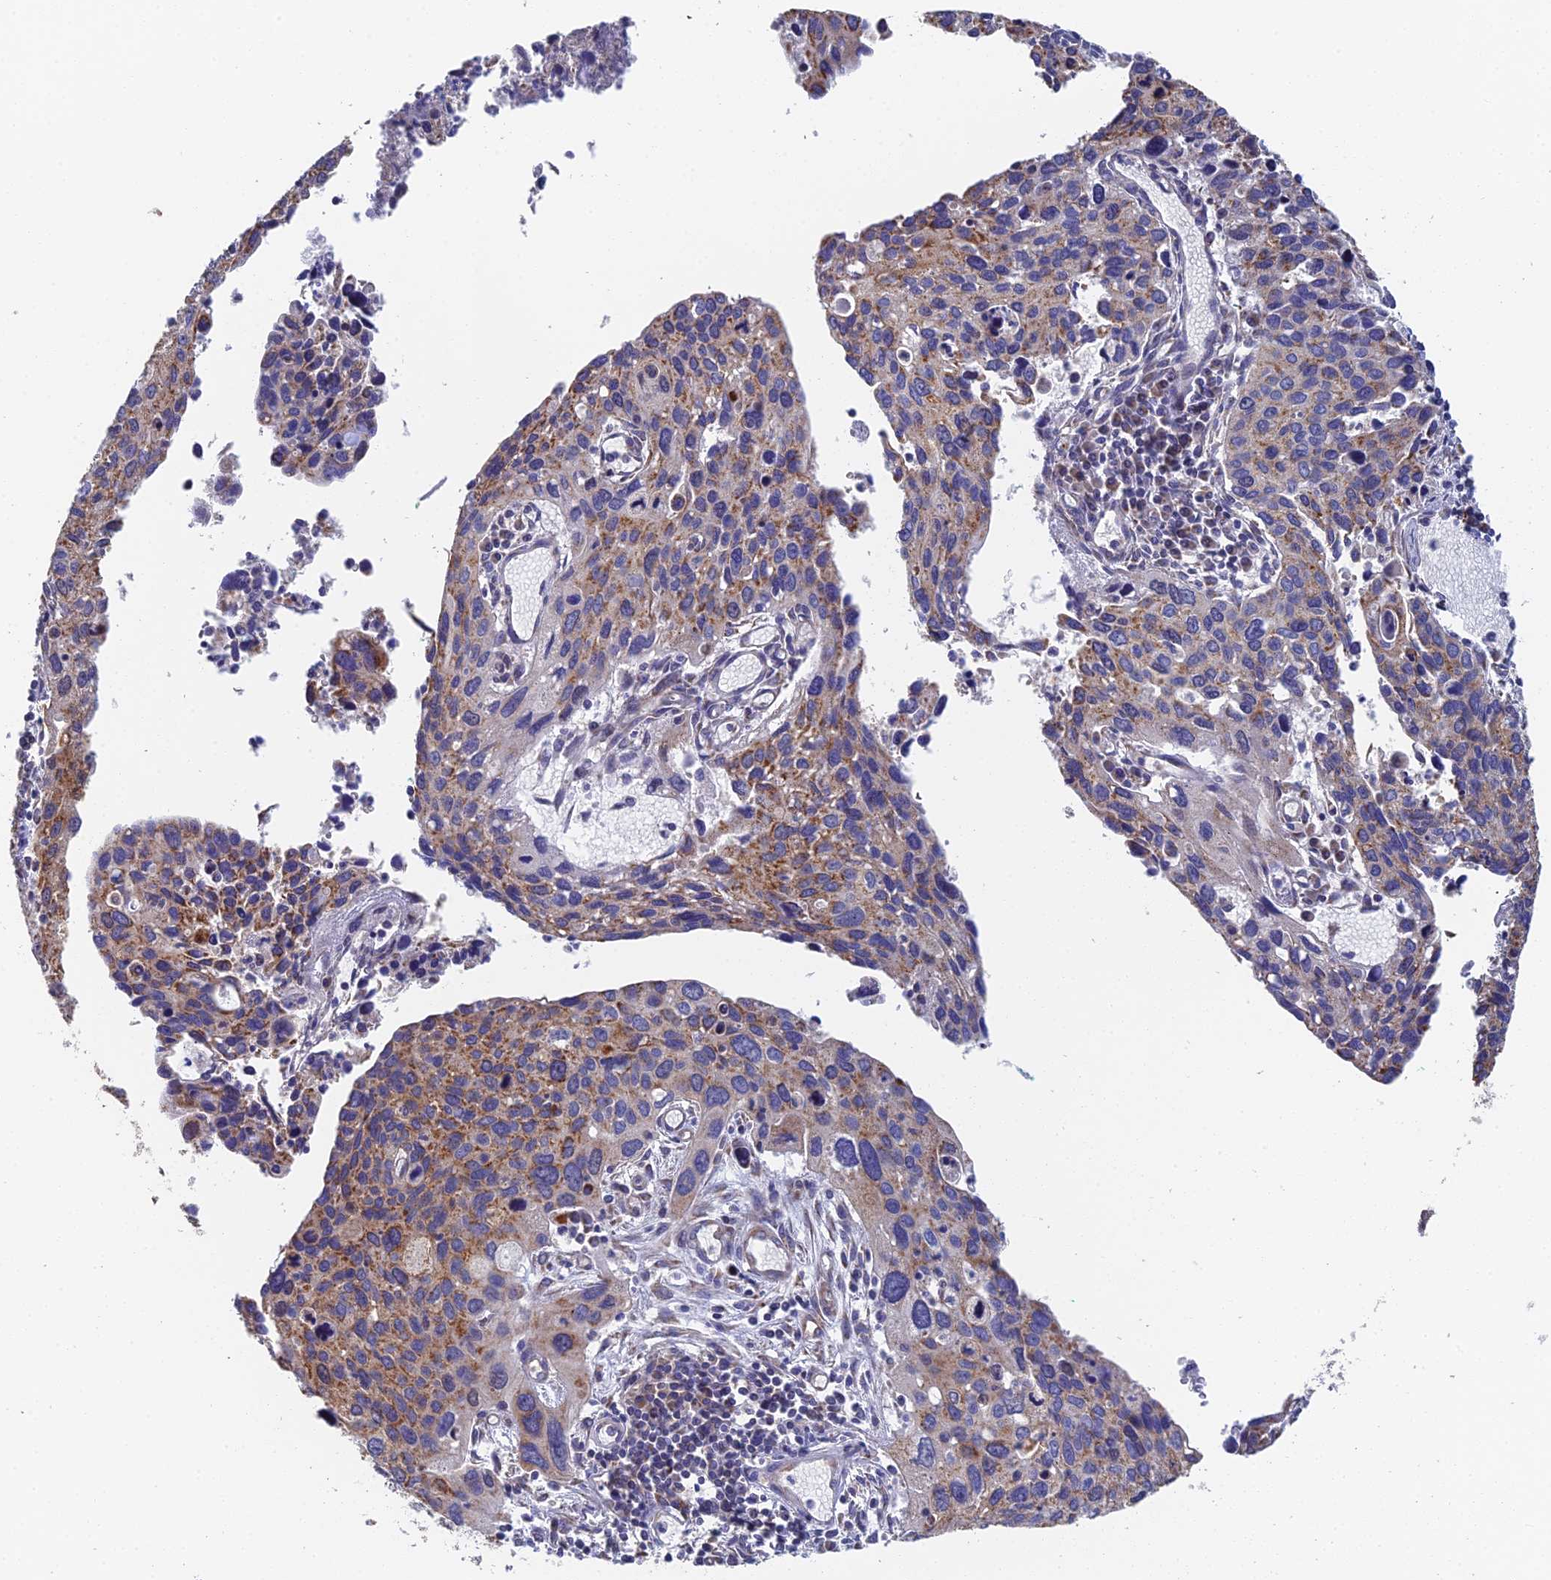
{"staining": {"intensity": "moderate", "quantity": "25%-75%", "location": "cytoplasmic/membranous"}, "tissue": "cervical cancer", "cell_type": "Tumor cells", "image_type": "cancer", "snomed": [{"axis": "morphology", "description": "Squamous cell carcinoma, NOS"}, {"axis": "topography", "description": "Cervix"}], "caption": "IHC staining of cervical cancer (squamous cell carcinoma), which demonstrates medium levels of moderate cytoplasmic/membranous expression in approximately 25%-75% of tumor cells indicating moderate cytoplasmic/membranous protein expression. The staining was performed using DAB (brown) for protein detection and nuclei were counterstained in hematoxylin (blue).", "gene": "ECSIT", "patient": {"sex": "female", "age": 55}}